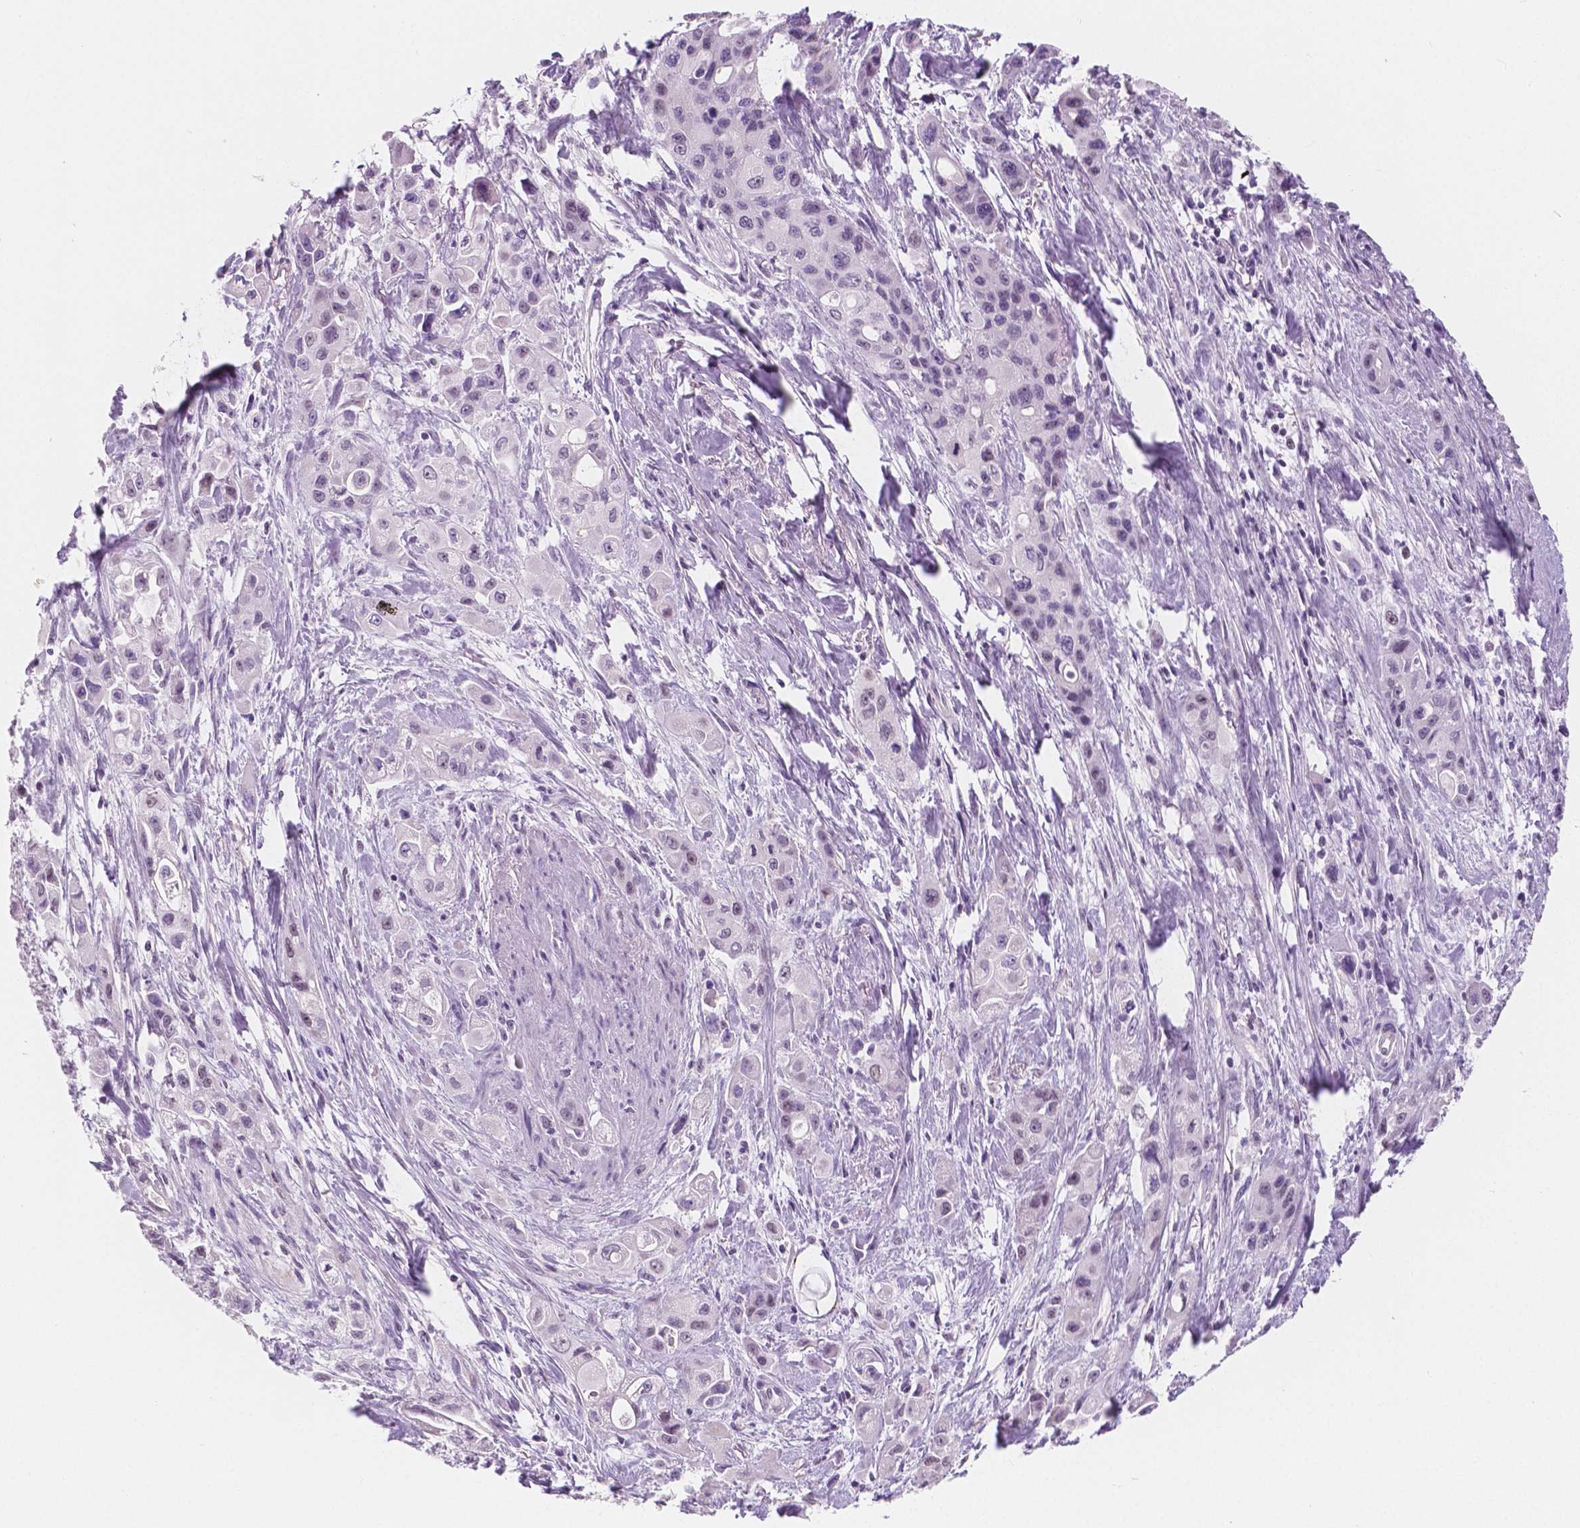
{"staining": {"intensity": "negative", "quantity": "none", "location": "none"}, "tissue": "pancreatic cancer", "cell_type": "Tumor cells", "image_type": "cancer", "snomed": [{"axis": "morphology", "description": "Adenocarcinoma, NOS"}, {"axis": "topography", "description": "Pancreas"}], "caption": "High magnification brightfield microscopy of pancreatic cancer stained with DAB (brown) and counterstained with hematoxylin (blue): tumor cells show no significant staining.", "gene": "NOLC1", "patient": {"sex": "female", "age": 66}}